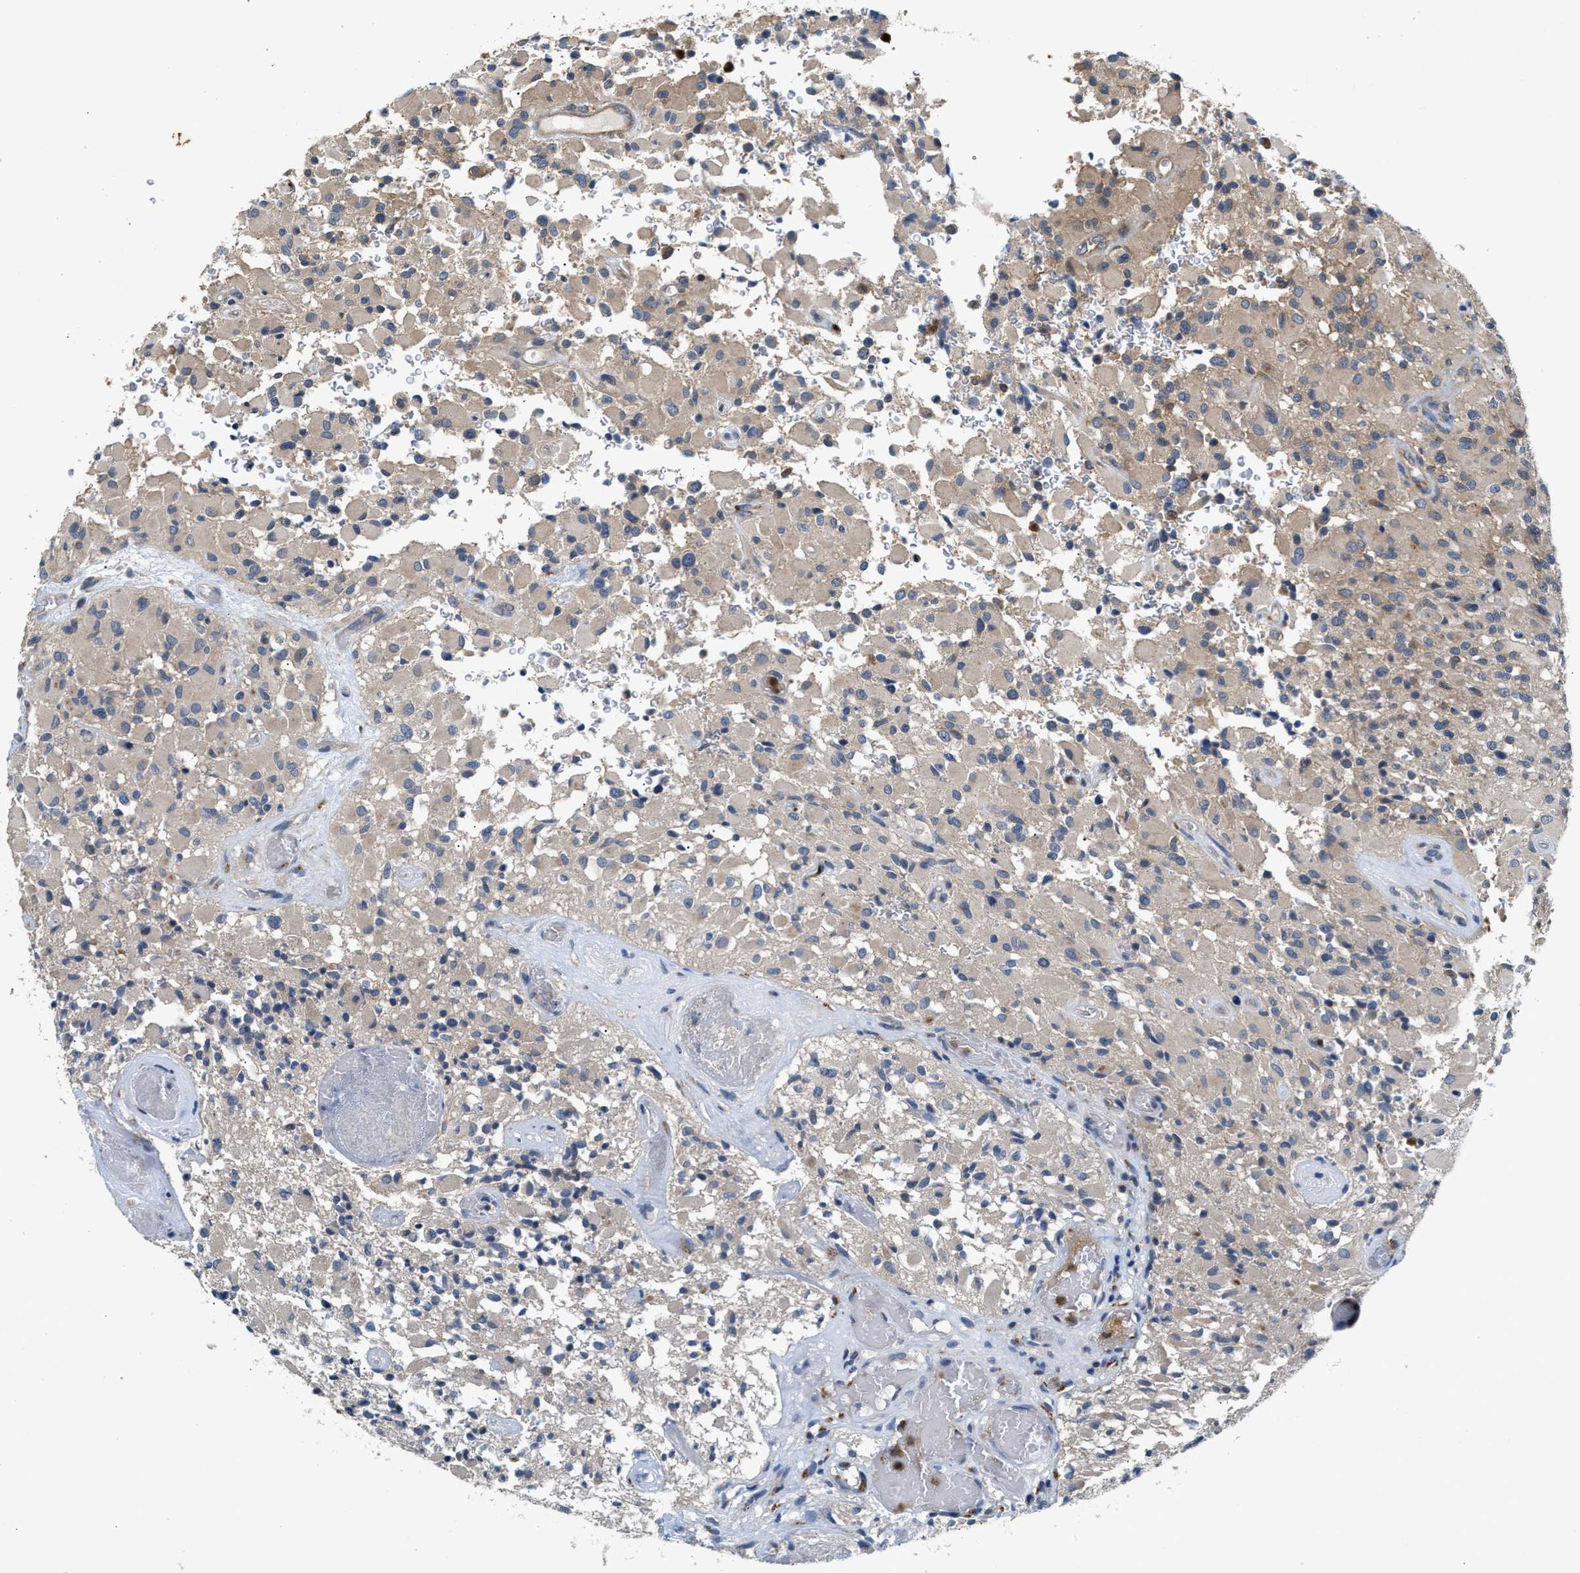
{"staining": {"intensity": "weak", "quantity": "<25%", "location": "cytoplasmic/membranous"}, "tissue": "glioma", "cell_type": "Tumor cells", "image_type": "cancer", "snomed": [{"axis": "morphology", "description": "Glioma, malignant, High grade"}, {"axis": "topography", "description": "Brain"}], "caption": "Glioma was stained to show a protein in brown. There is no significant positivity in tumor cells.", "gene": "CHUK", "patient": {"sex": "male", "age": 71}}